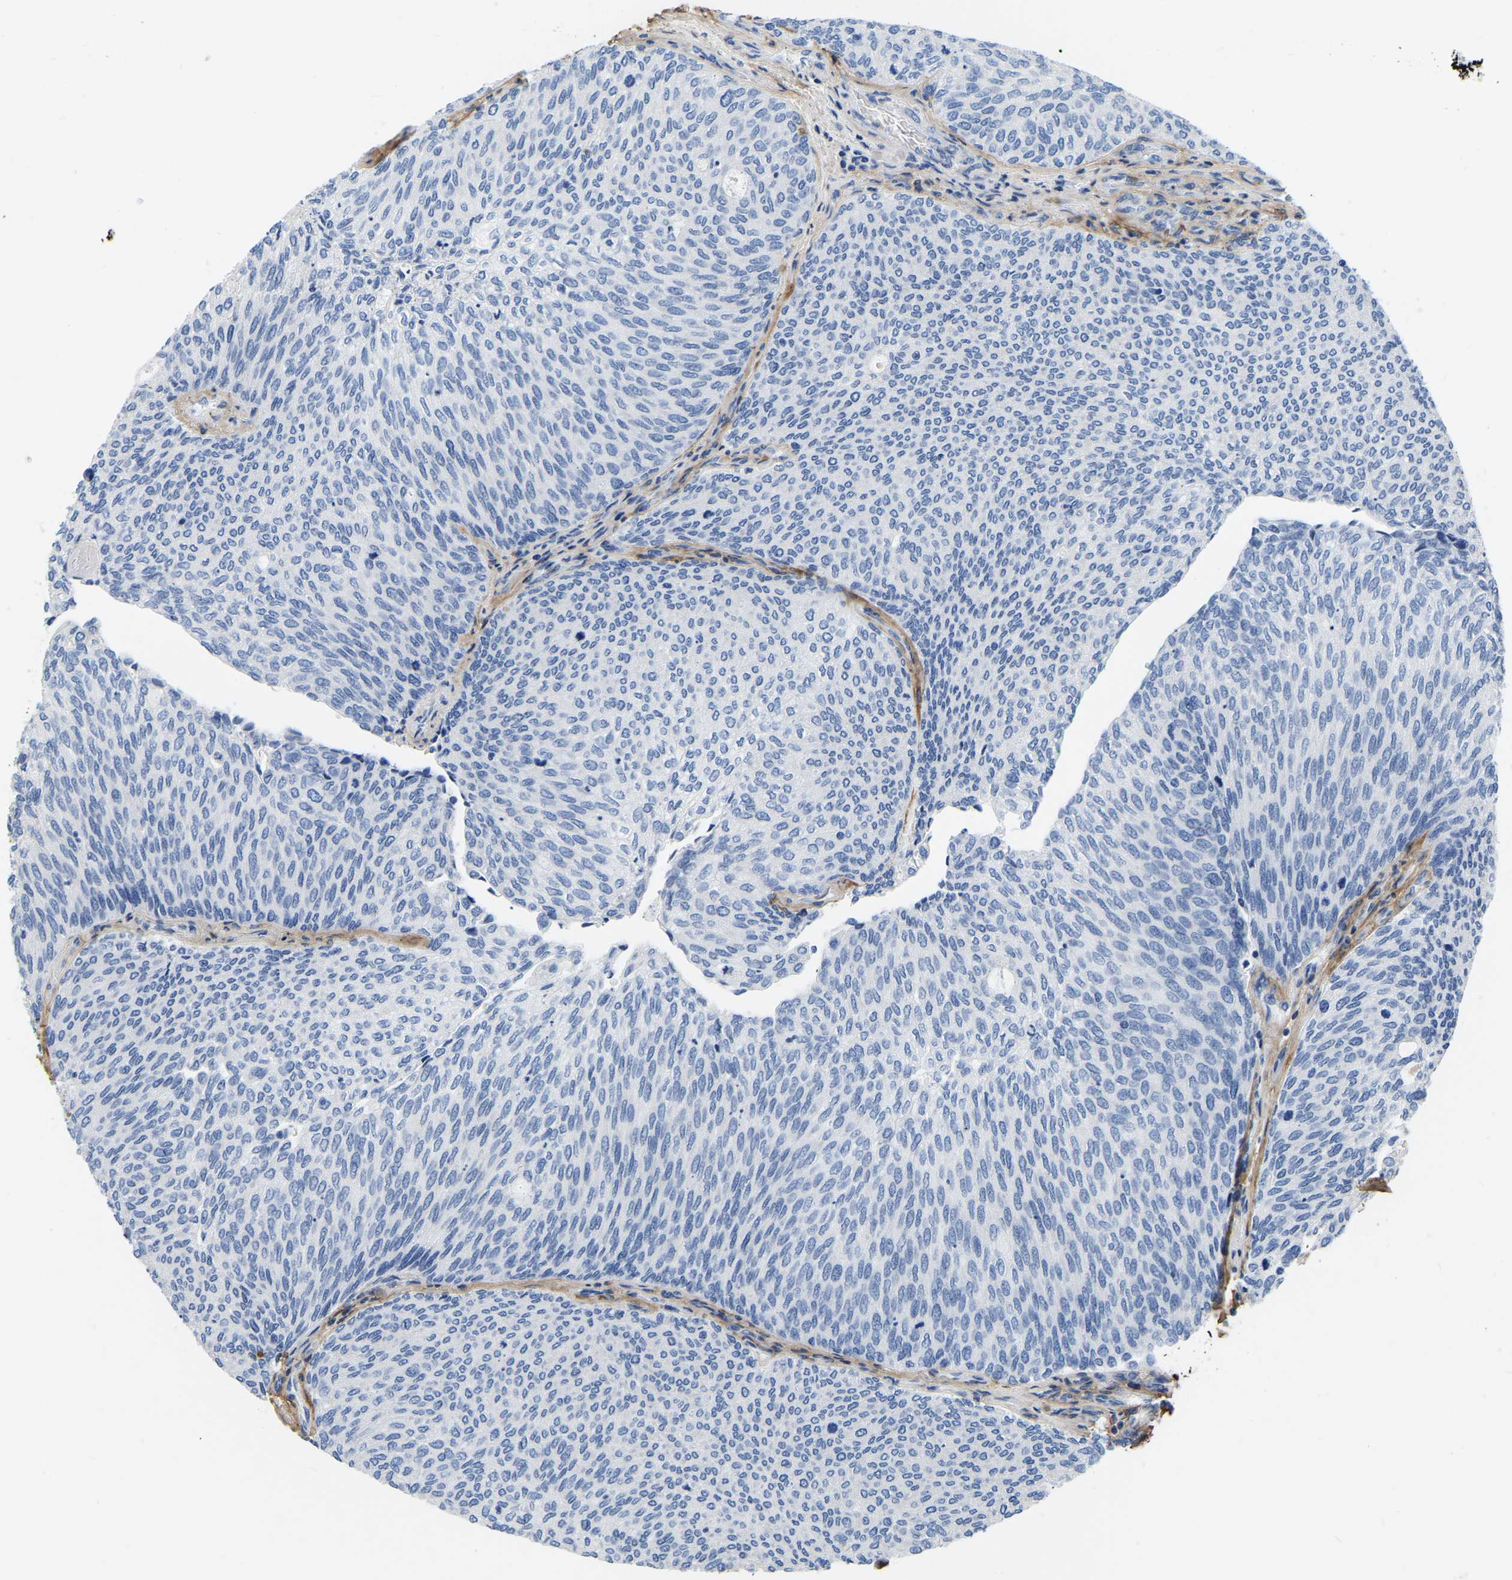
{"staining": {"intensity": "negative", "quantity": "none", "location": "none"}, "tissue": "urothelial cancer", "cell_type": "Tumor cells", "image_type": "cancer", "snomed": [{"axis": "morphology", "description": "Urothelial carcinoma, Low grade"}, {"axis": "topography", "description": "Urinary bladder"}], "caption": "High magnification brightfield microscopy of urothelial carcinoma (low-grade) stained with DAB (3,3'-diaminobenzidine) (brown) and counterstained with hematoxylin (blue): tumor cells show no significant expression.", "gene": "COL6A1", "patient": {"sex": "female", "age": 79}}